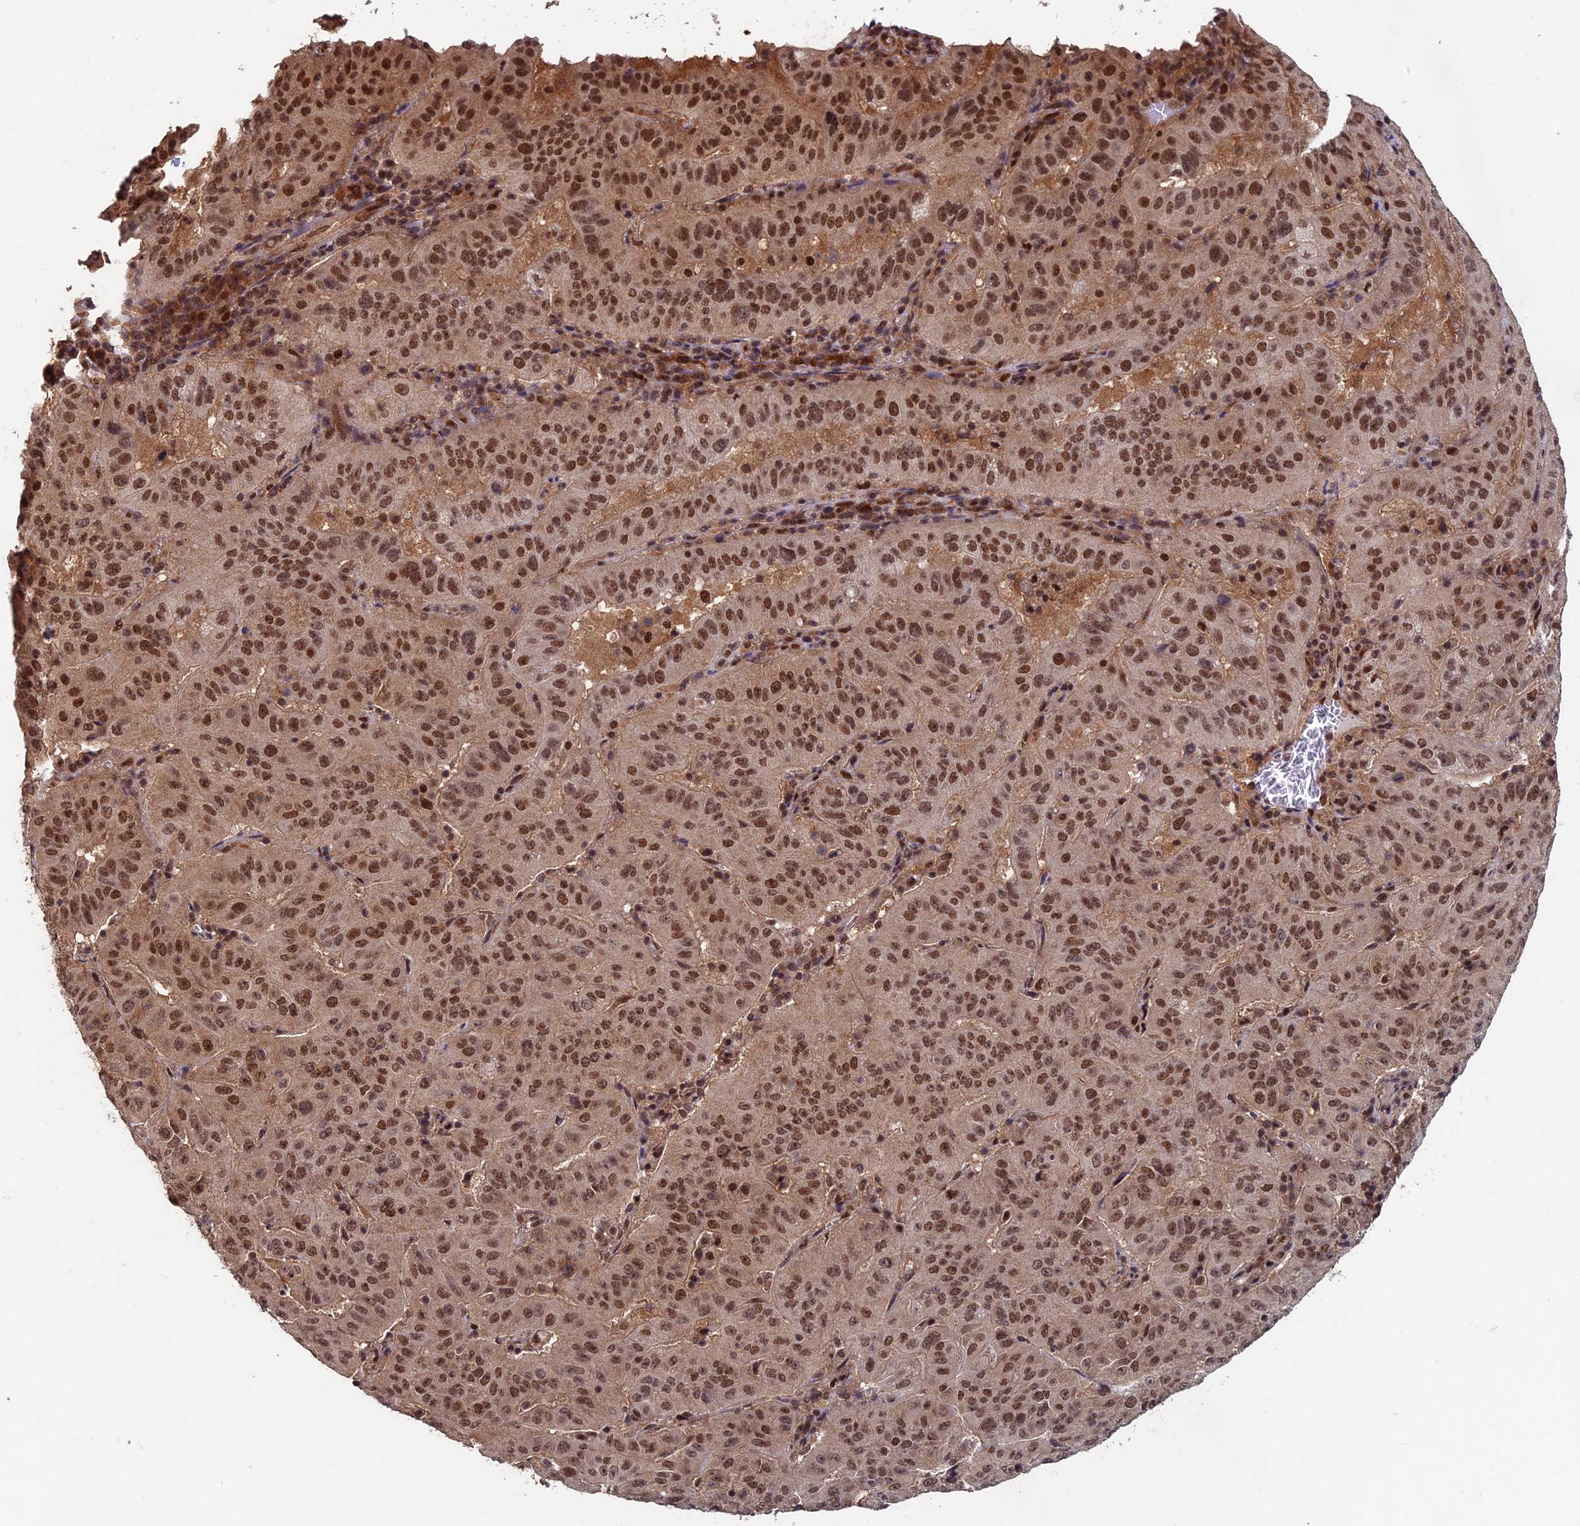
{"staining": {"intensity": "moderate", "quantity": ">75%", "location": "nuclear"}, "tissue": "pancreatic cancer", "cell_type": "Tumor cells", "image_type": "cancer", "snomed": [{"axis": "morphology", "description": "Adenocarcinoma, NOS"}, {"axis": "topography", "description": "Pancreas"}], "caption": "IHC image of adenocarcinoma (pancreatic) stained for a protein (brown), which shows medium levels of moderate nuclear positivity in about >75% of tumor cells.", "gene": "FAM53C", "patient": {"sex": "male", "age": 63}}